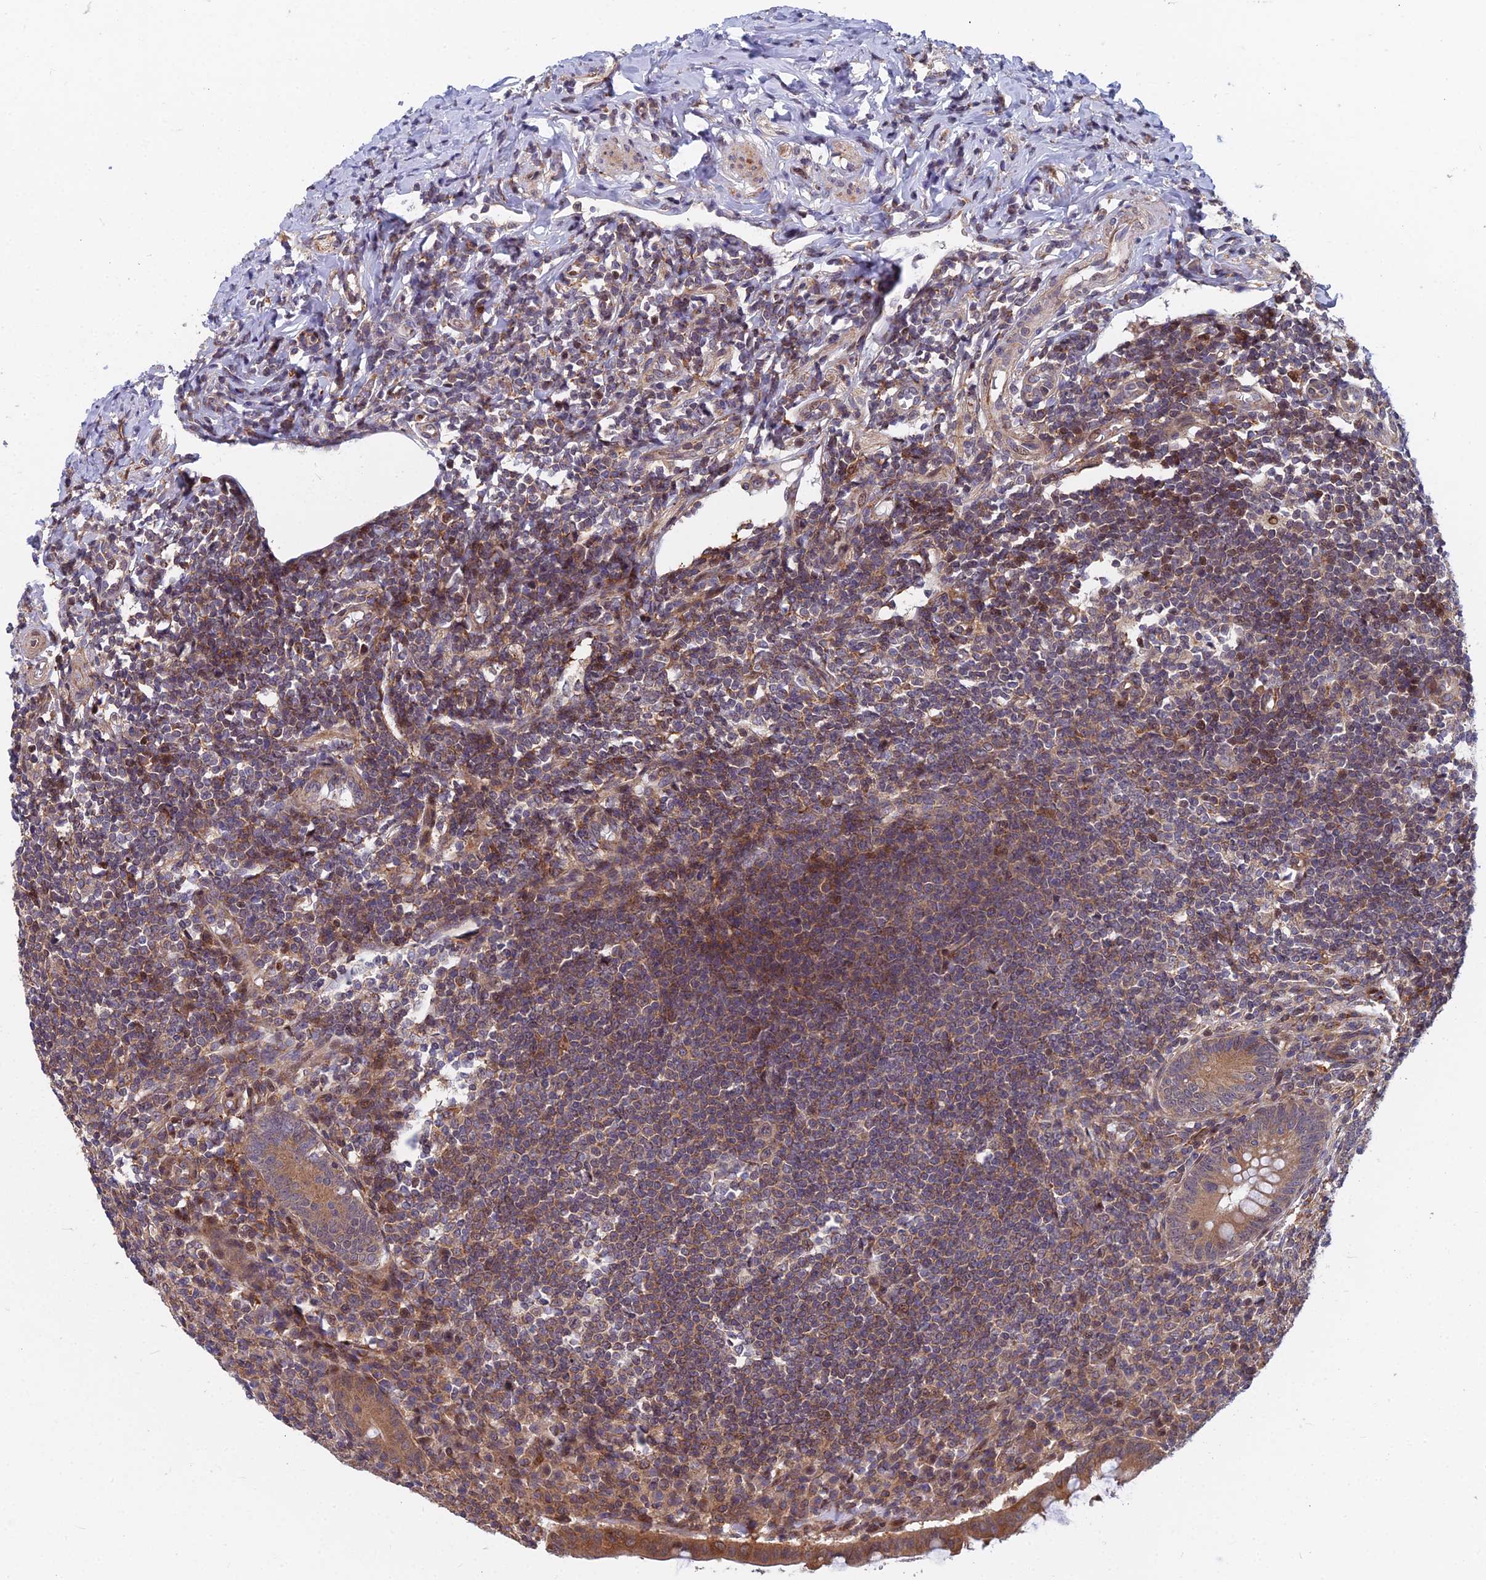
{"staining": {"intensity": "moderate", "quantity": ">75%", "location": "cytoplasmic/membranous,nuclear"}, "tissue": "appendix", "cell_type": "Glandular cells", "image_type": "normal", "snomed": [{"axis": "morphology", "description": "Normal tissue, NOS"}, {"axis": "topography", "description": "Appendix"}], "caption": "Glandular cells reveal moderate cytoplasmic/membranous,nuclear staining in approximately >75% of cells in benign appendix.", "gene": "COMMD2", "patient": {"sex": "female", "age": 33}}